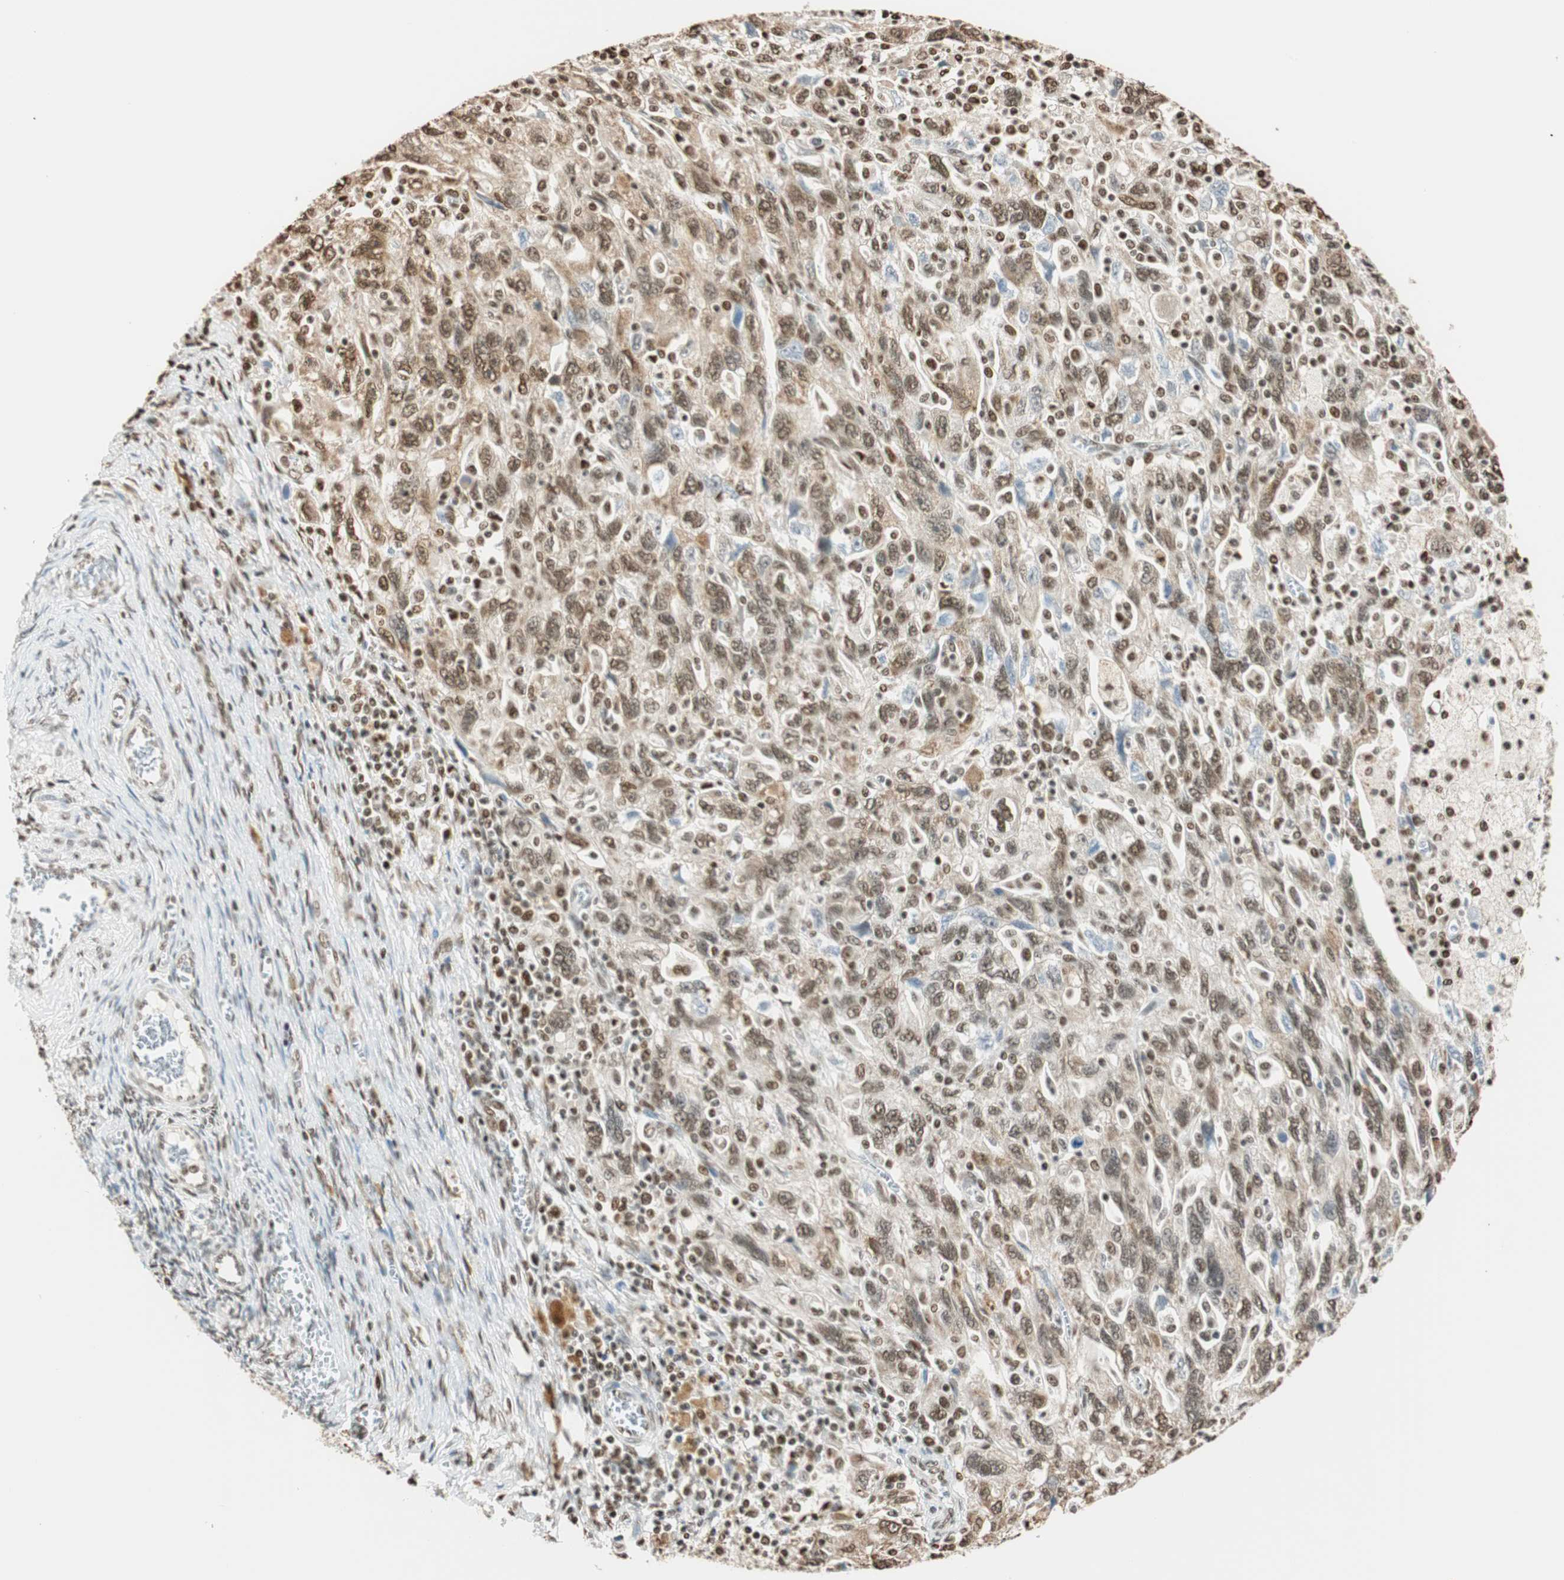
{"staining": {"intensity": "moderate", "quantity": ">75%", "location": "cytoplasmic/membranous,nuclear"}, "tissue": "ovarian cancer", "cell_type": "Tumor cells", "image_type": "cancer", "snomed": [{"axis": "morphology", "description": "Carcinoma, NOS"}, {"axis": "morphology", "description": "Cystadenocarcinoma, serous, NOS"}, {"axis": "topography", "description": "Ovary"}], "caption": "About >75% of tumor cells in ovarian cancer reveal moderate cytoplasmic/membranous and nuclear protein positivity as visualized by brown immunohistochemical staining.", "gene": "FANCG", "patient": {"sex": "female", "age": 69}}